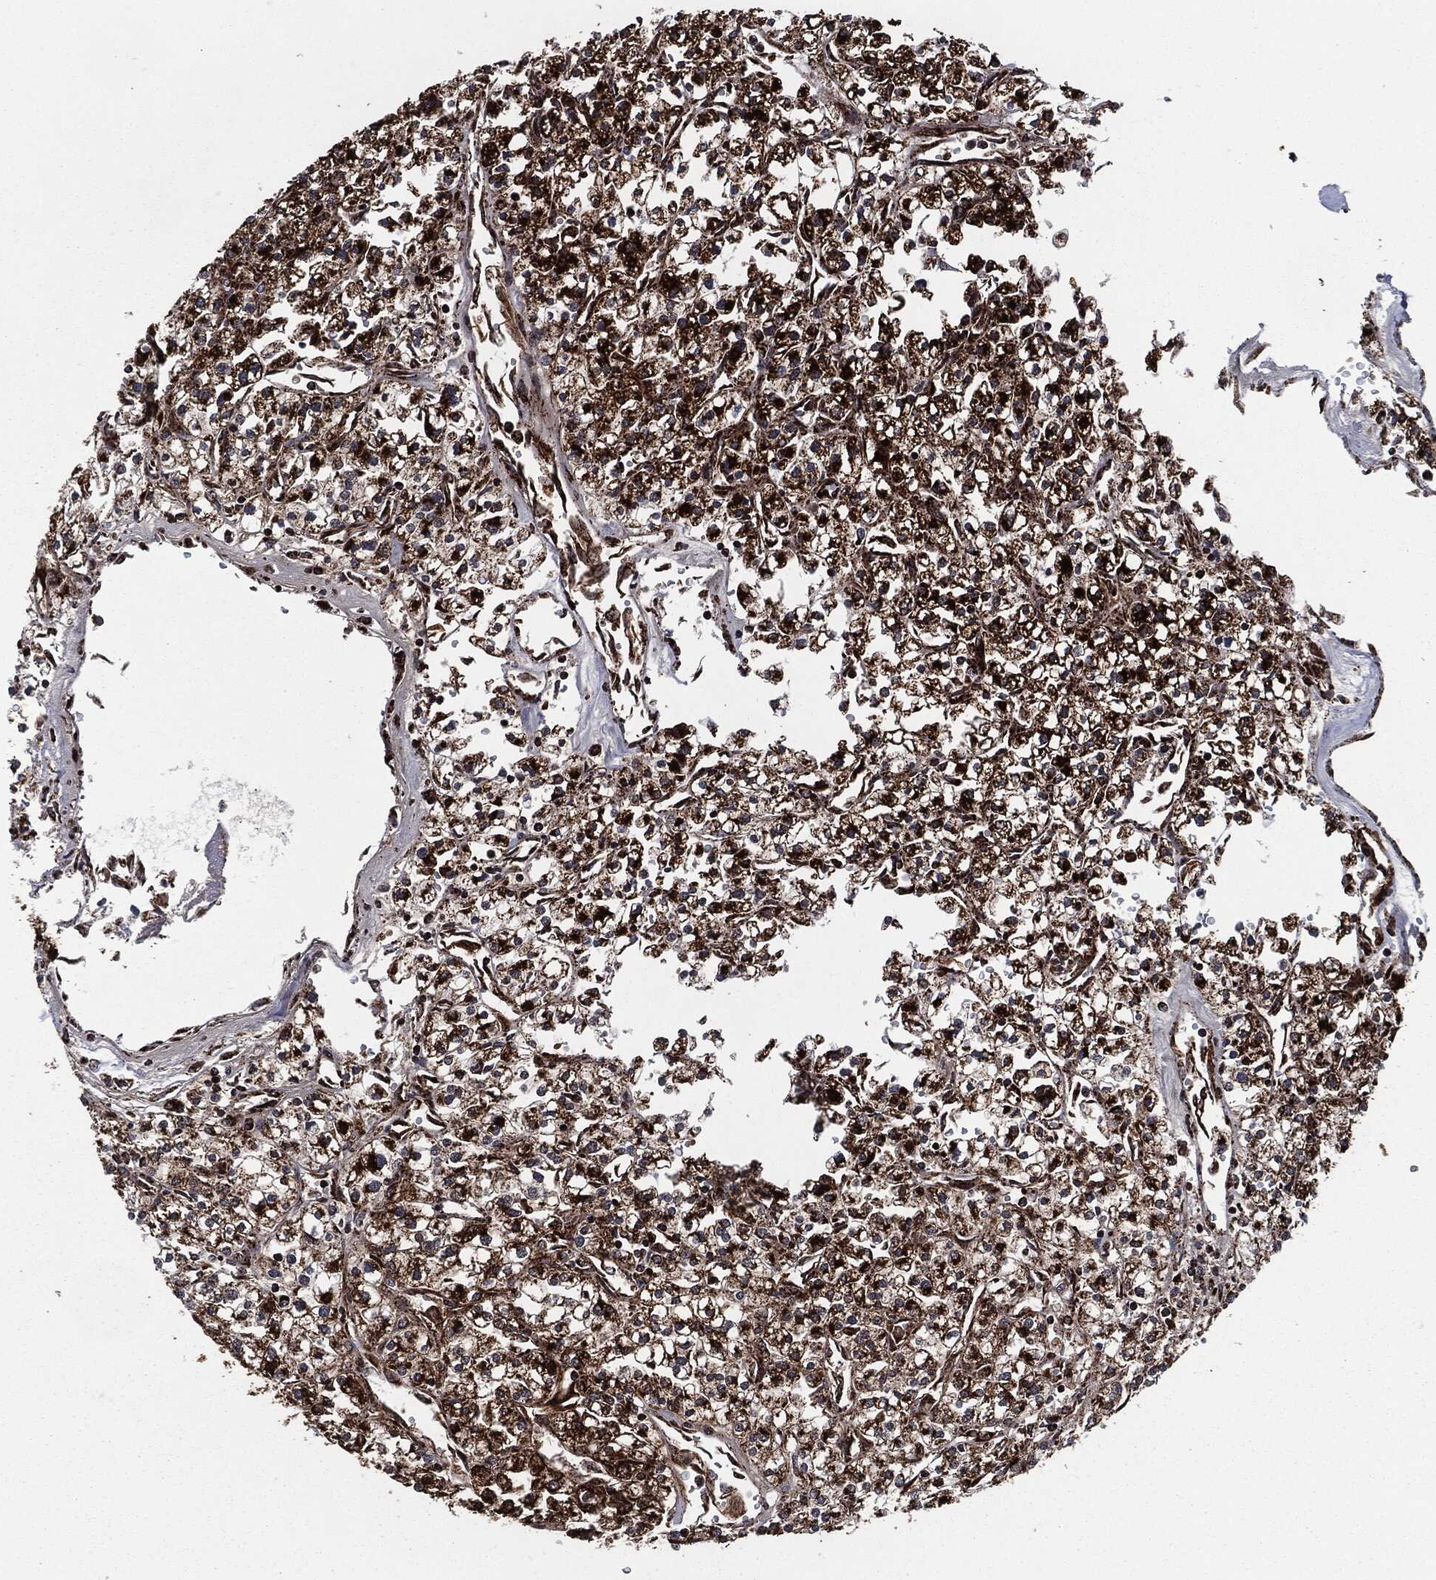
{"staining": {"intensity": "strong", "quantity": "25%-75%", "location": "cytoplasmic/membranous"}, "tissue": "renal cancer", "cell_type": "Tumor cells", "image_type": "cancer", "snomed": [{"axis": "morphology", "description": "Adenocarcinoma, NOS"}, {"axis": "topography", "description": "Kidney"}], "caption": "Immunohistochemistry image of neoplastic tissue: adenocarcinoma (renal) stained using IHC demonstrates high levels of strong protein expression localized specifically in the cytoplasmic/membranous of tumor cells, appearing as a cytoplasmic/membranous brown color.", "gene": "FH", "patient": {"sex": "male", "age": 80}}